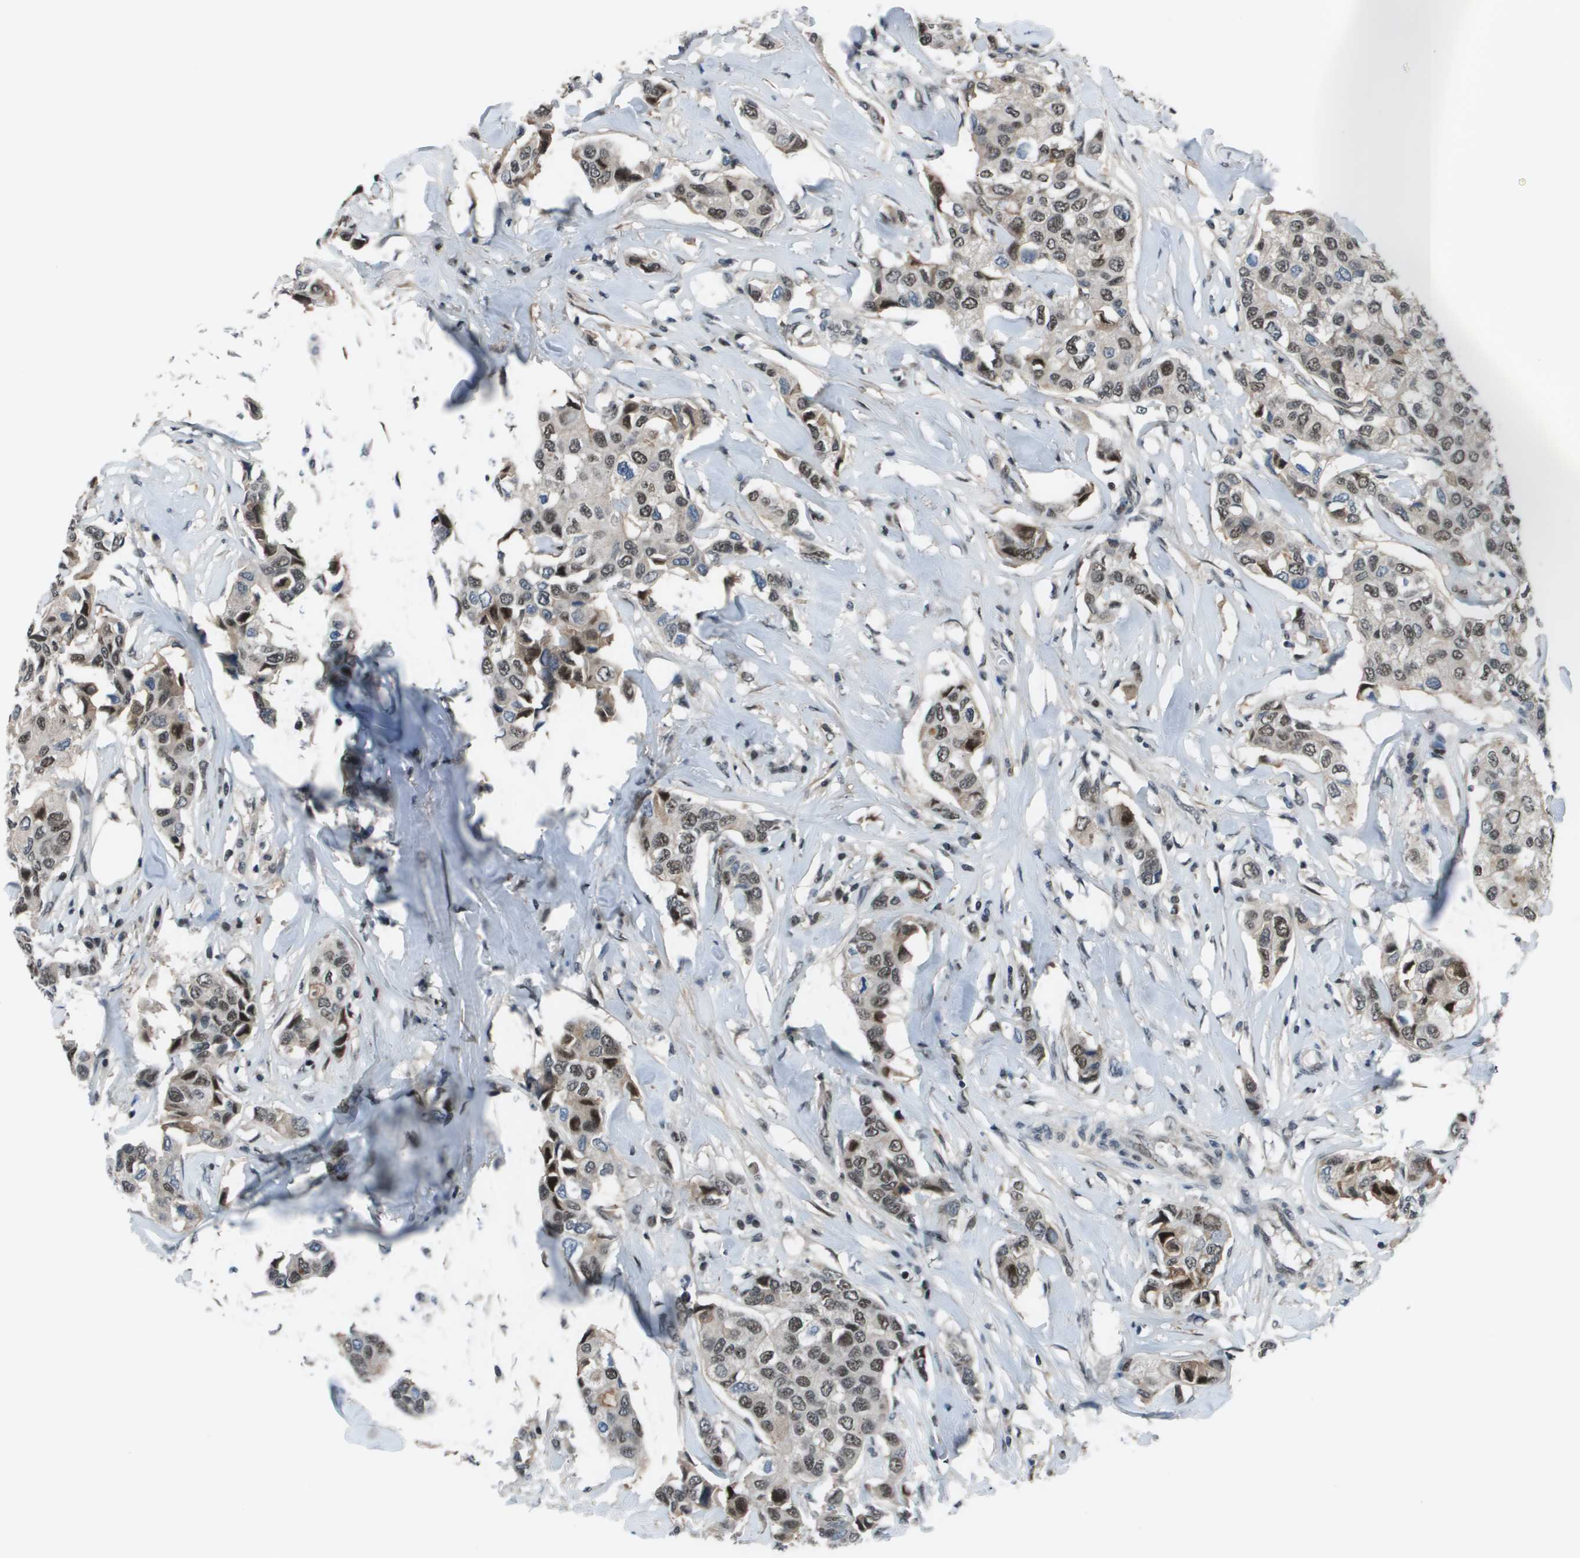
{"staining": {"intensity": "moderate", "quantity": "25%-75%", "location": "nuclear"}, "tissue": "breast cancer", "cell_type": "Tumor cells", "image_type": "cancer", "snomed": [{"axis": "morphology", "description": "Duct carcinoma"}, {"axis": "topography", "description": "Breast"}], "caption": "Immunohistochemical staining of human breast cancer shows moderate nuclear protein staining in approximately 25%-75% of tumor cells.", "gene": "THRAP3", "patient": {"sex": "female", "age": 80}}